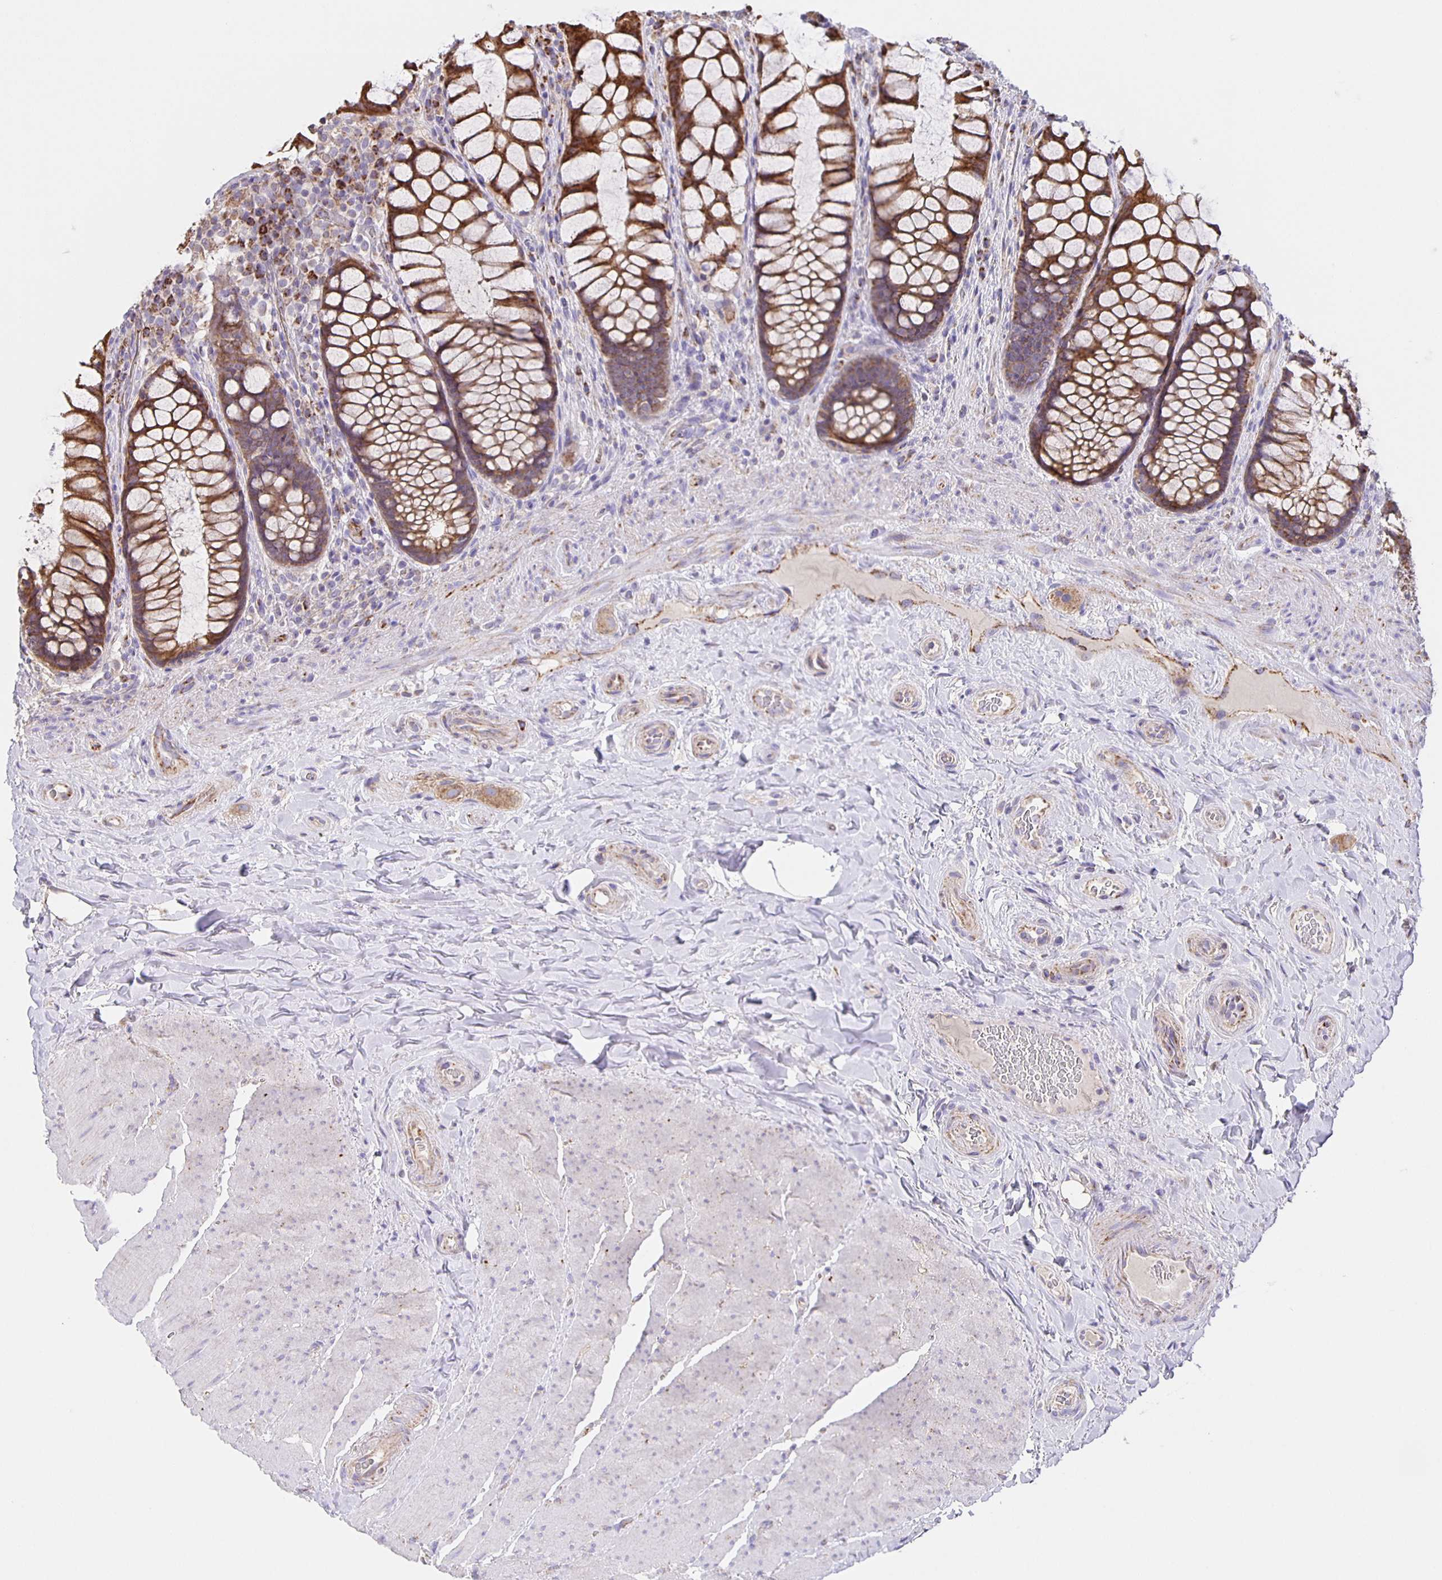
{"staining": {"intensity": "strong", "quantity": ">75%", "location": "cytoplasmic/membranous"}, "tissue": "rectum", "cell_type": "Glandular cells", "image_type": "normal", "snomed": [{"axis": "morphology", "description": "Normal tissue, NOS"}, {"axis": "topography", "description": "Rectum"}], "caption": "This is a micrograph of immunohistochemistry (IHC) staining of unremarkable rectum, which shows strong expression in the cytoplasmic/membranous of glandular cells.", "gene": "JMJD4", "patient": {"sex": "female", "age": 58}}